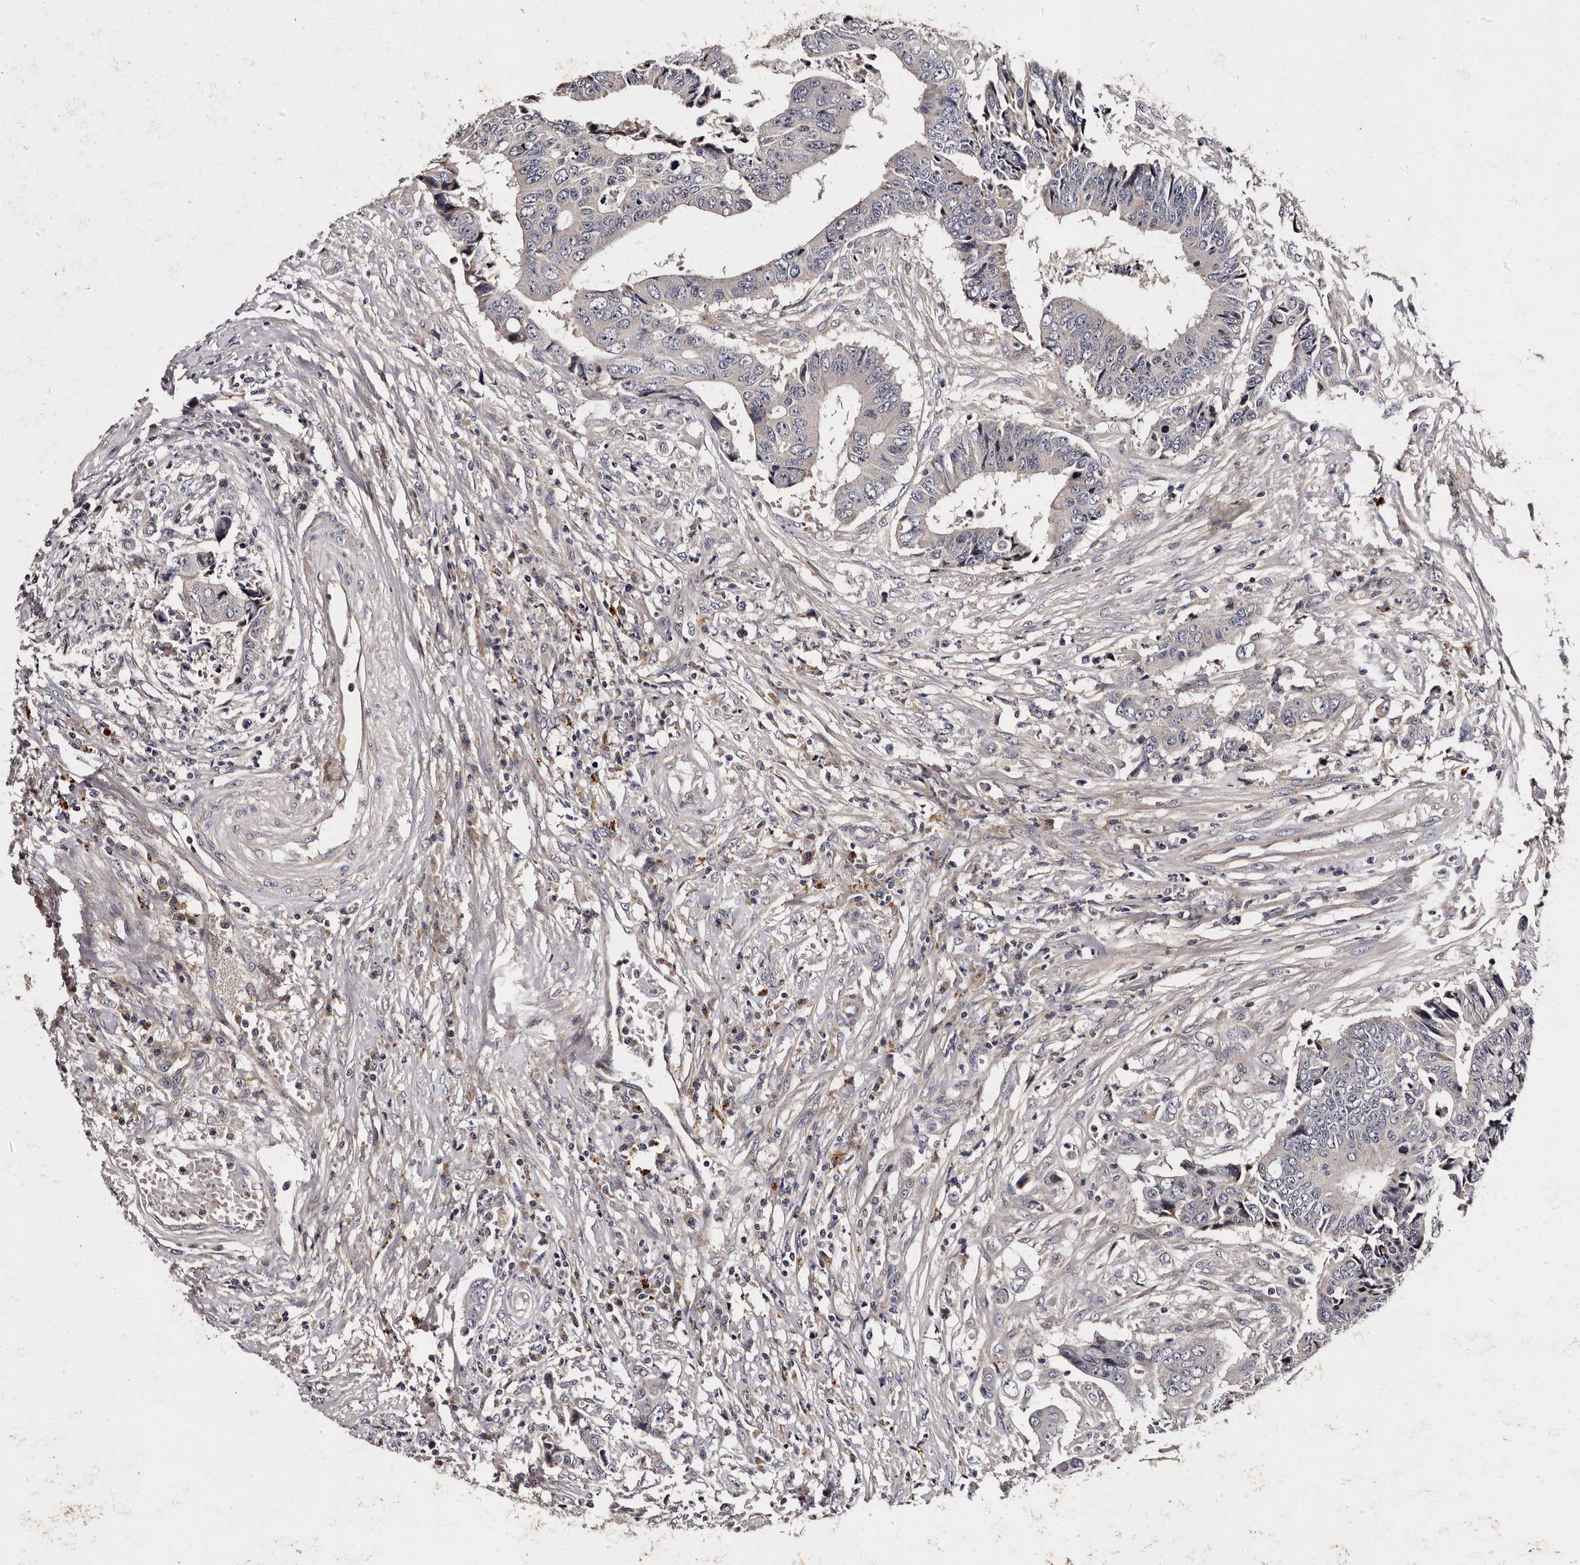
{"staining": {"intensity": "negative", "quantity": "none", "location": "none"}, "tissue": "colorectal cancer", "cell_type": "Tumor cells", "image_type": "cancer", "snomed": [{"axis": "morphology", "description": "Adenocarcinoma, NOS"}, {"axis": "topography", "description": "Rectum"}], "caption": "Protein analysis of colorectal adenocarcinoma displays no significant expression in tumor cells.", "gene": "ADCK5", "patient": {"sex": "male", "age": 84}}